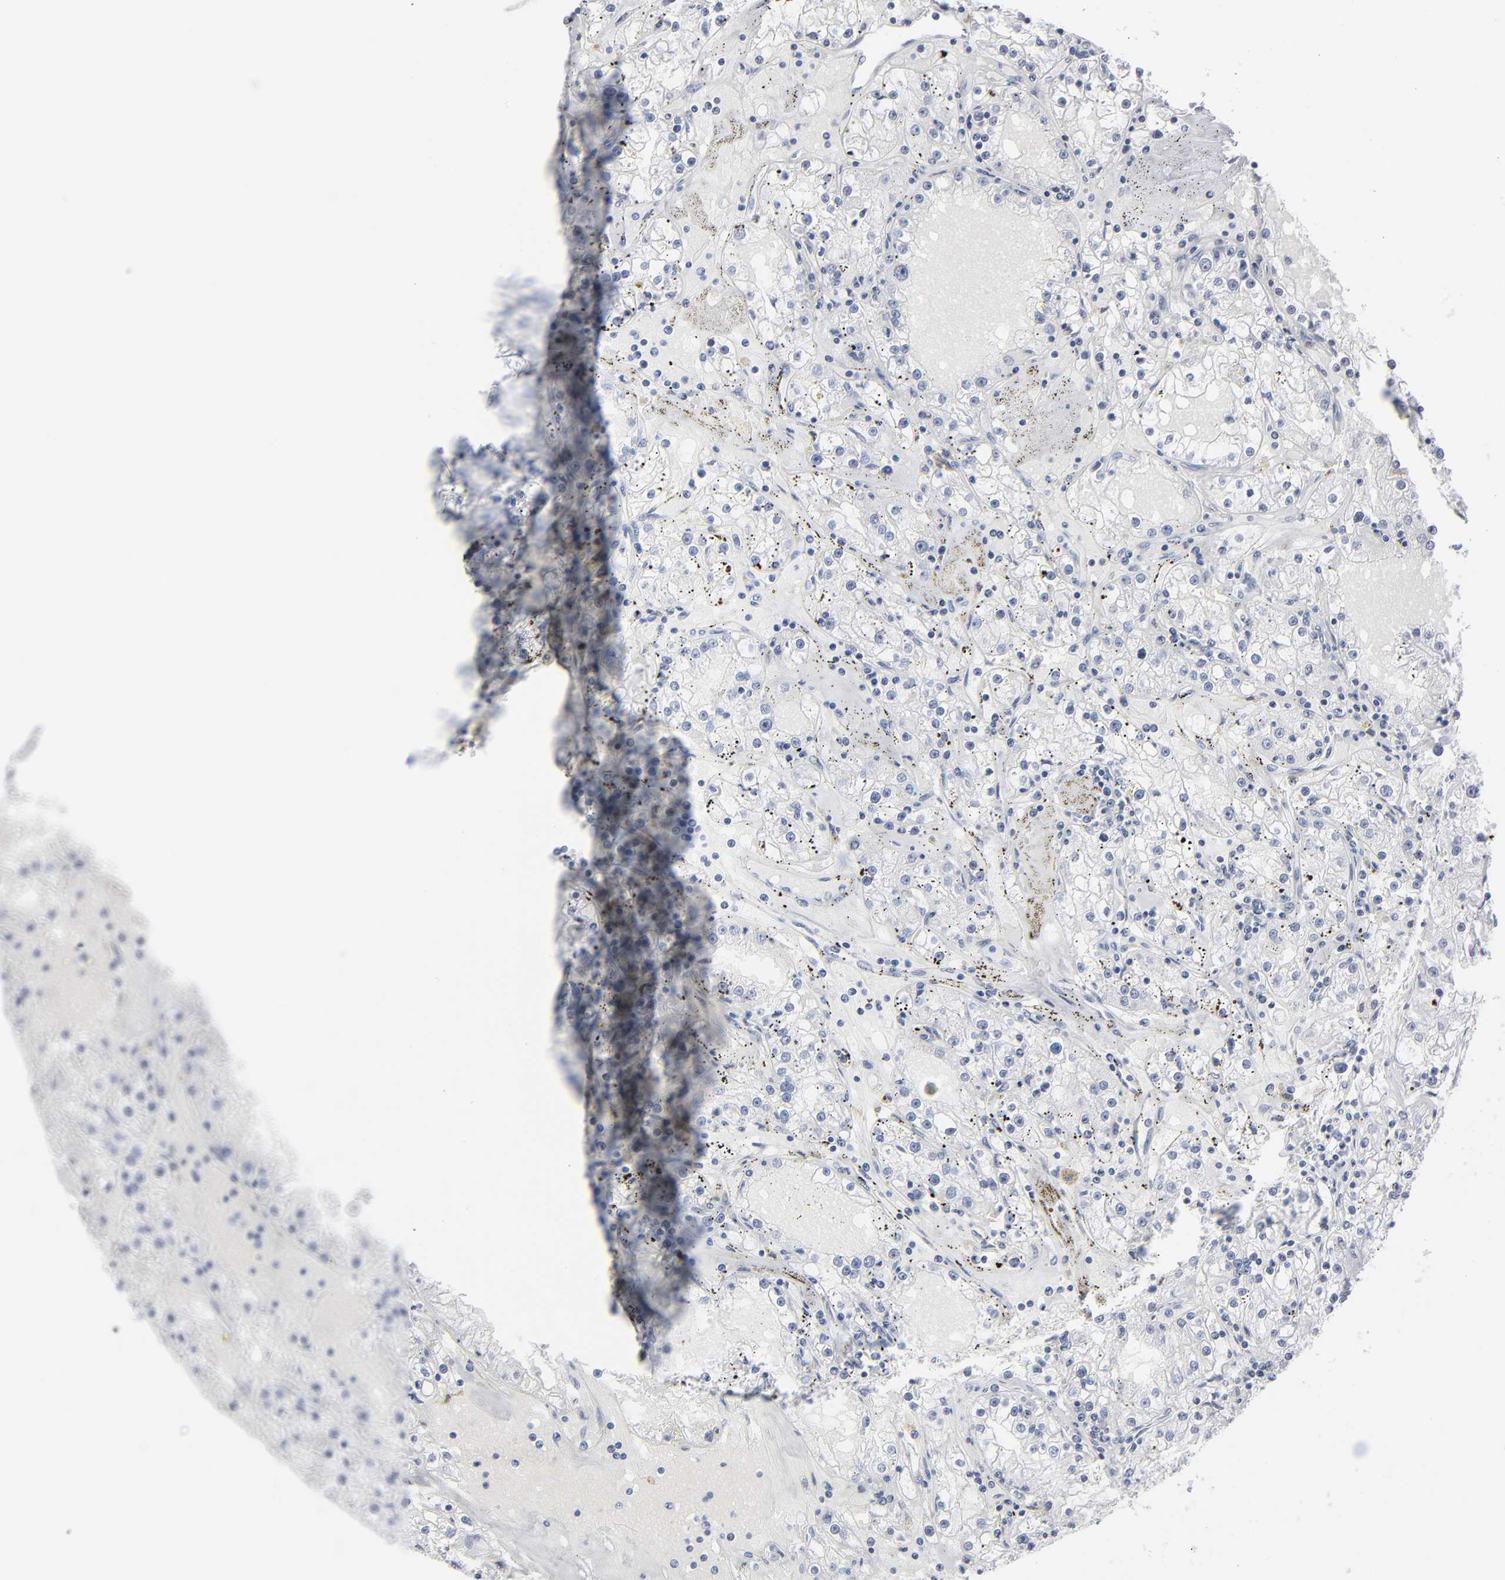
{"staining": {"intensity": "negative", "quantity": "none", "location": "none"}, "tissue": "renal cancer", "cell_type": "Tumor cells", "image_type": "cancer", "snomed": [{"axis": "morphology", "description": "Adenocarcinoma, NOS"}, {"axis": "topography", "description": "Kidney"}], "caption": "A high-resolution micrograph shows immunohistochemistry (IHC) staining of renal adenocarcinoma, which displays no significant positivity in tumor cells.", "gene": "PAGE1", "patient": {"sex": "male", "age": 56}}